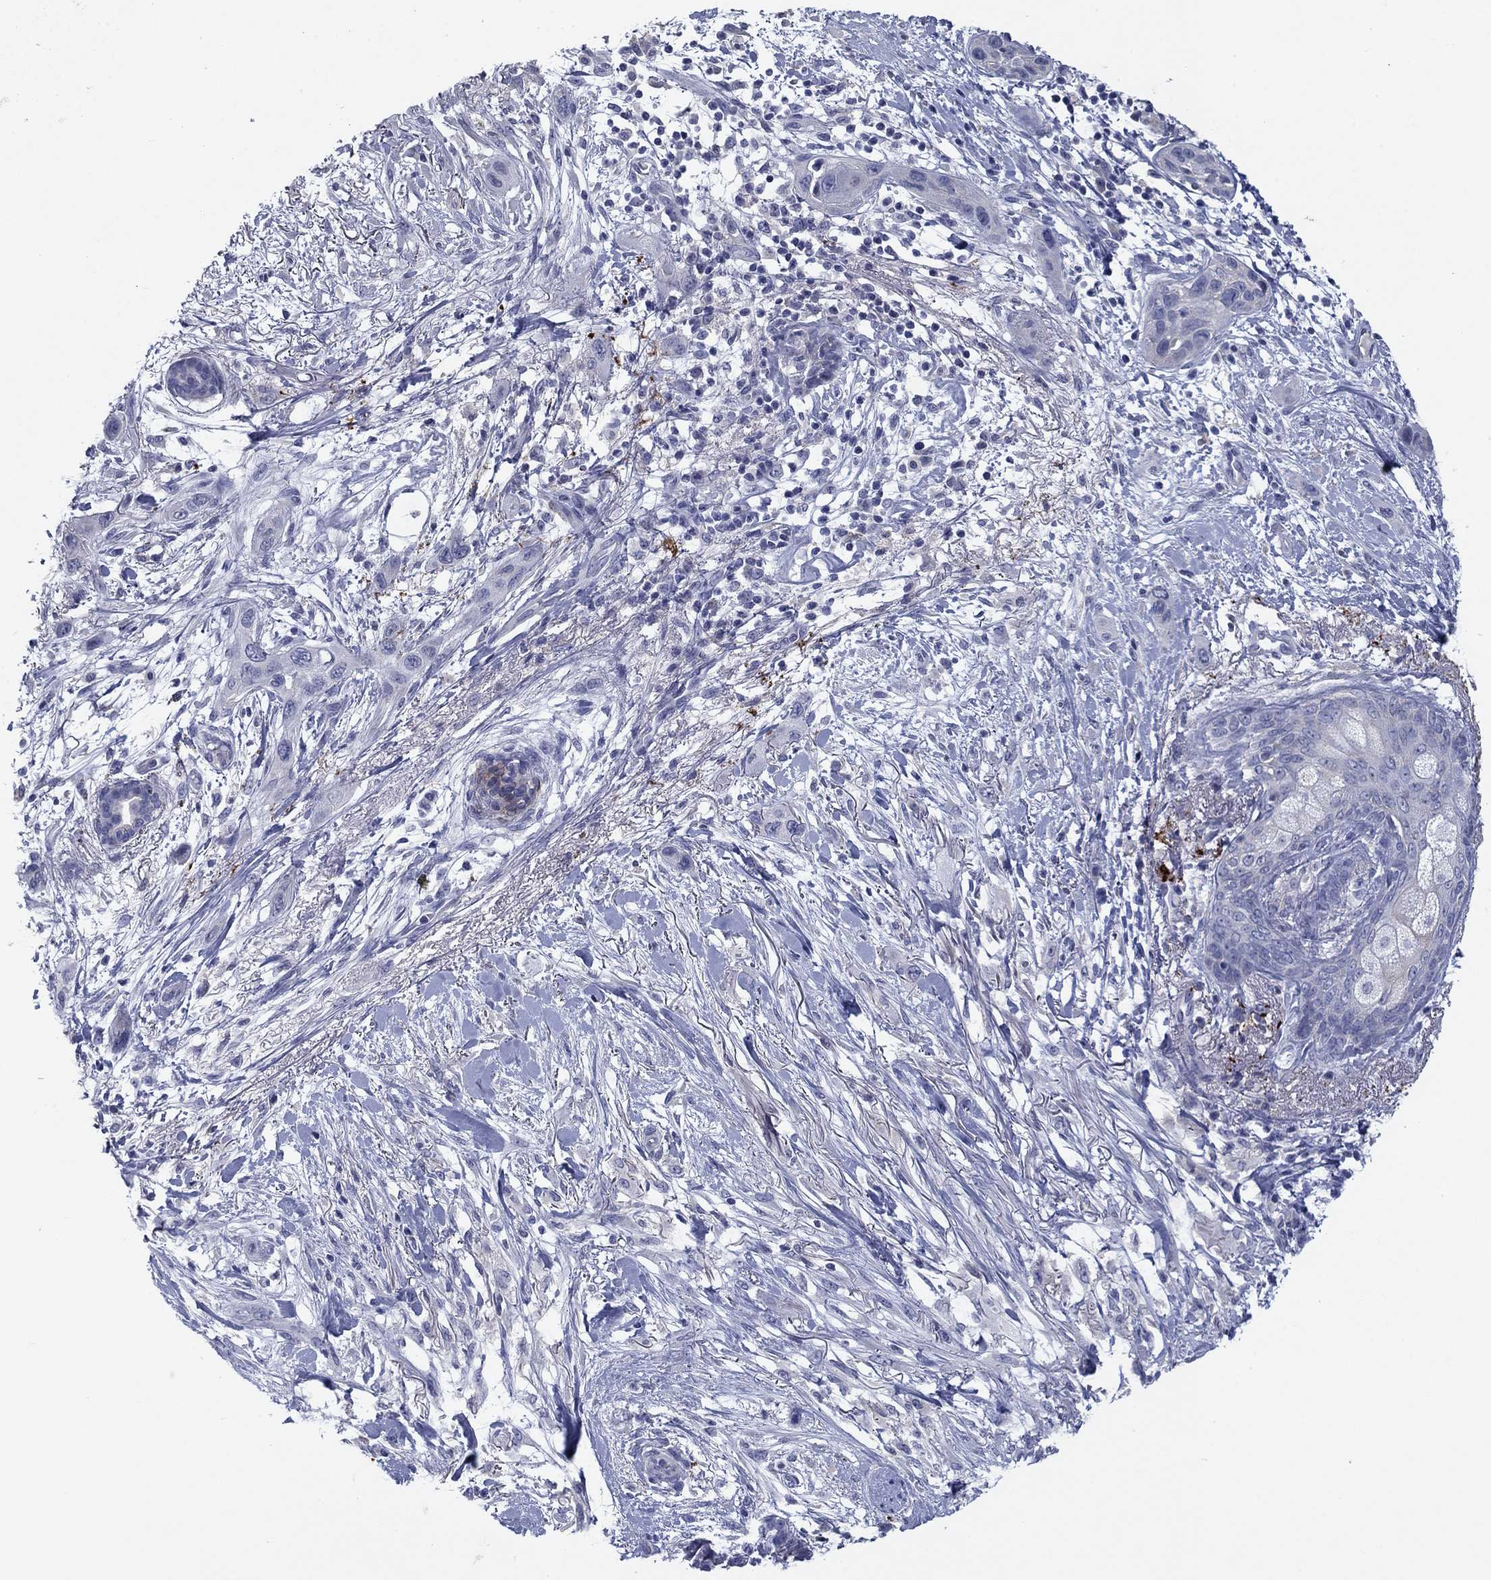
{"staining": {"intensity": "negative", "quantity": "none", "location": "none"}, "tissue": "skin cancer", "cell_type": "Tumor cells", "image_type": "cancer", "snomed": [{"axis": "morphology", "description": "Squamous cell carcinoma, NOS"}, {"axis": "topography", "description": "Skin"}], "caption": "Micrograph shows no protein positivity in tumor cells of squamous cell carcinoma (skin) tissue.", "gene": "CNTNAP4", "patient": {"sex": "male", "age": 79}}